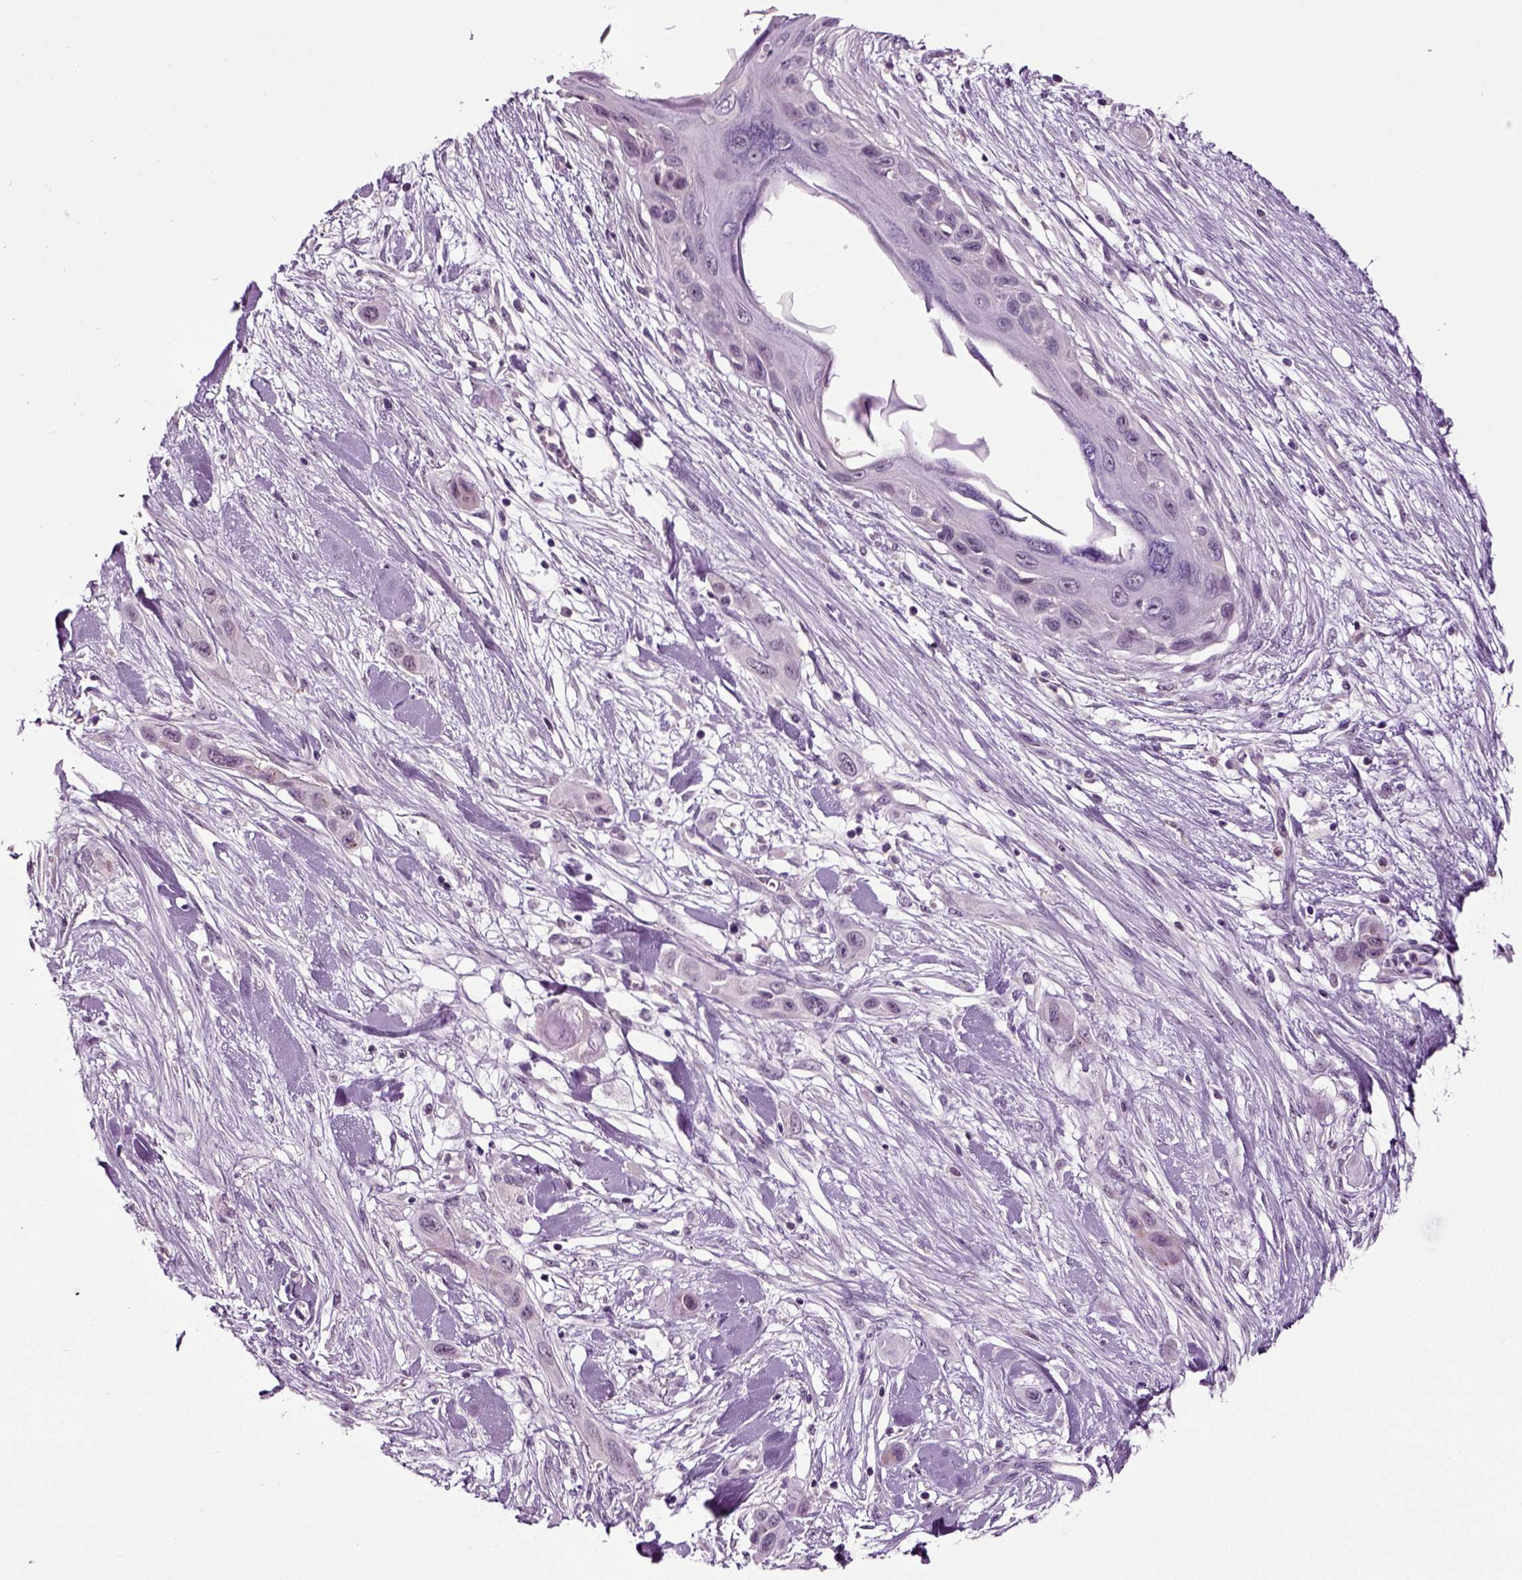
{"staining": {"intensity": "negative", "quantity": "none", "location": "none"}, "tissue": "skin cancer", "cell_type": "Tumor cells", "image_type": "cancer", "snomed": [{"axis": "morphology", "description": "Squamous cell carcinoma, NOS"}, {"axis": "topography", "description": "Skin"}], "caption": "This histopathology image is of skin cancer (squamous cell carcinoma) stained with immunohistochemistry (IHC) to label a protein in brown with the nuclei are counter-stained blue. There is no expression in tumor cells.", "gene": "SPATA17", "patient": {"sex": "male", "age": 79}}